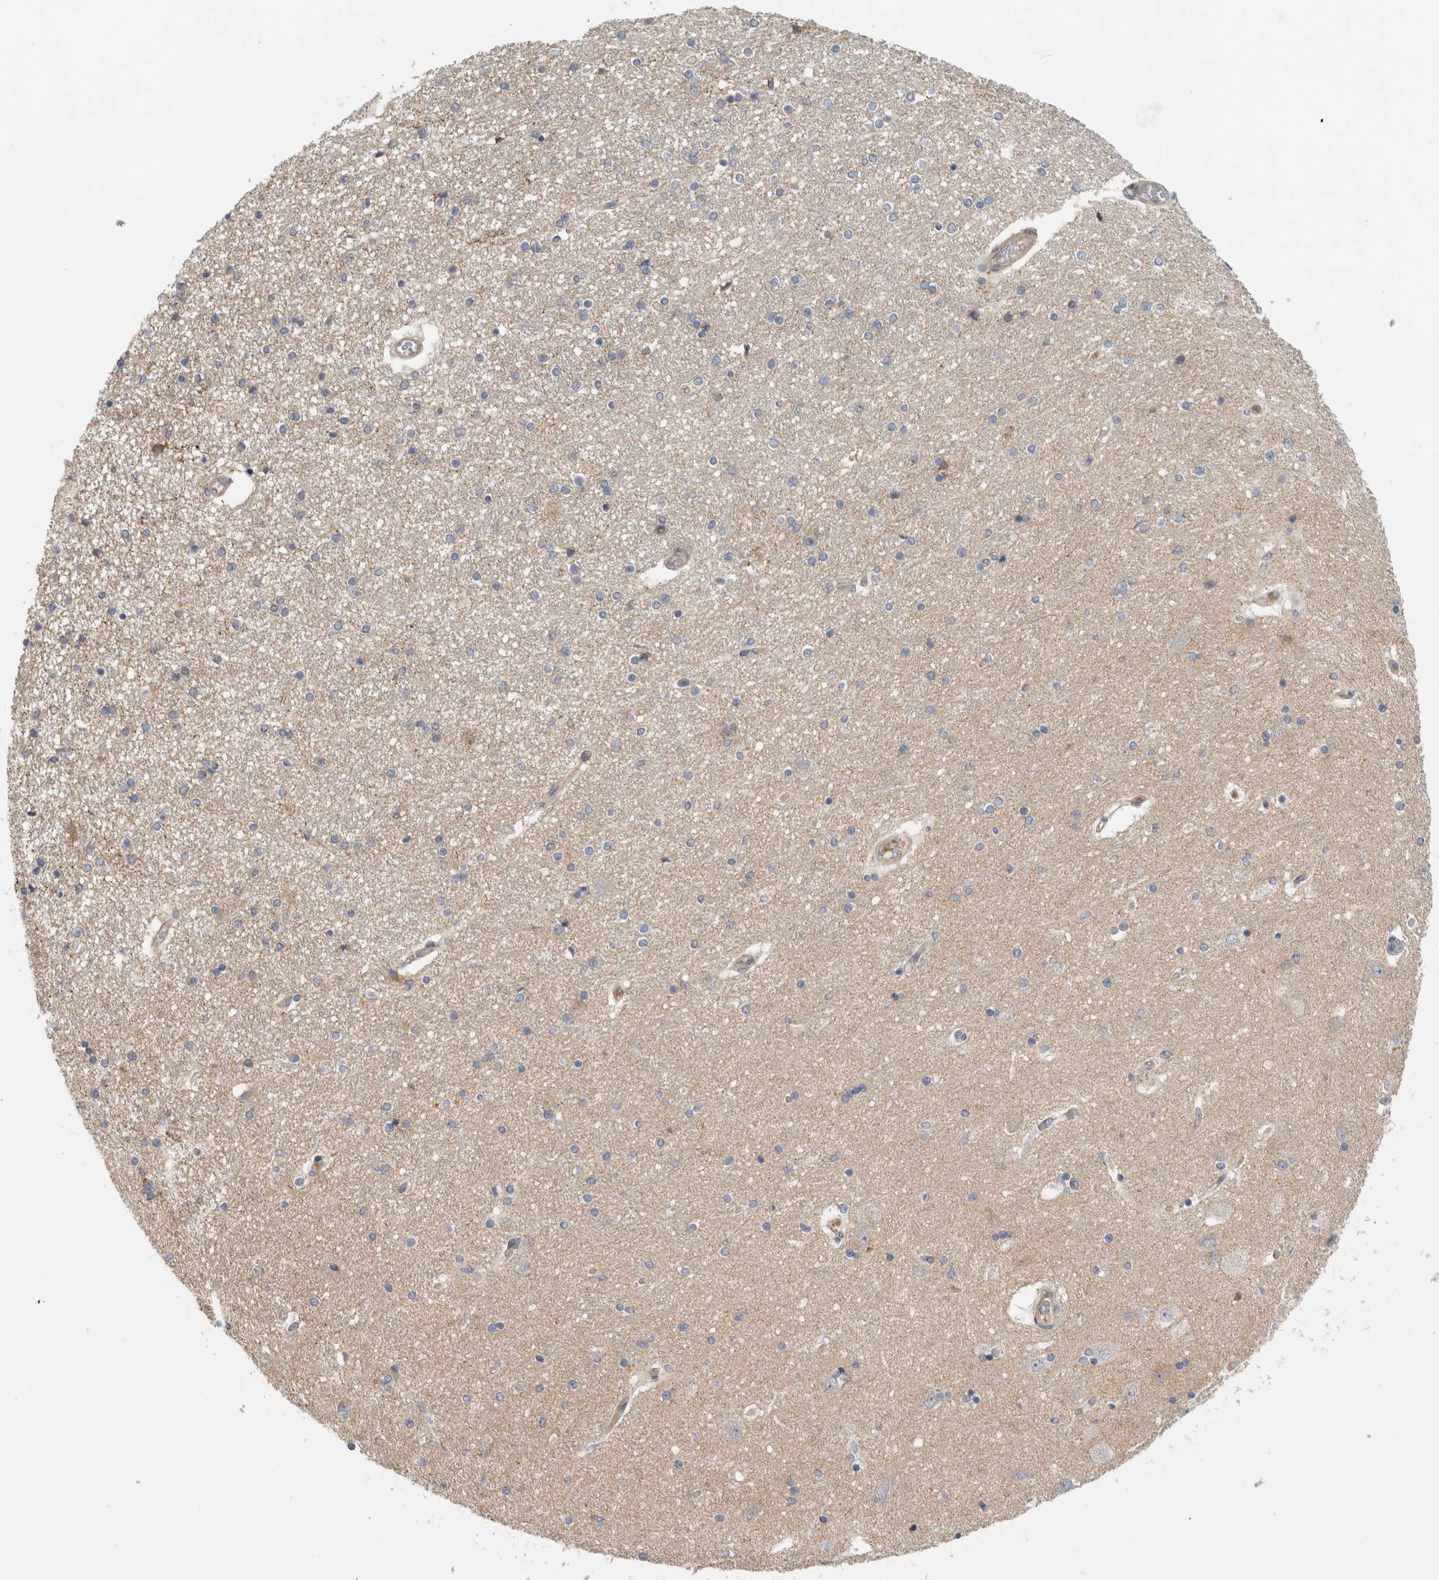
{"staining": {"intensity": "weak", "quantity": "<25%", "location": "cytoplasmic/membranous"}, "tissue": "hippocampus", "cell_type": "Glial cells", "image_type": "normal", "snomed": [{"axis": "morphology", "description": "Normal tissue, NOS"}, {"axis": "topography", "description": "Hippocampus"}], "caption": "This is an immunohistochemistry micrograph of normal hippocampus. There is no positivity in glial cells.", "gene": "ZNF804B", "patient": {"sex": "female", "age": 54}}